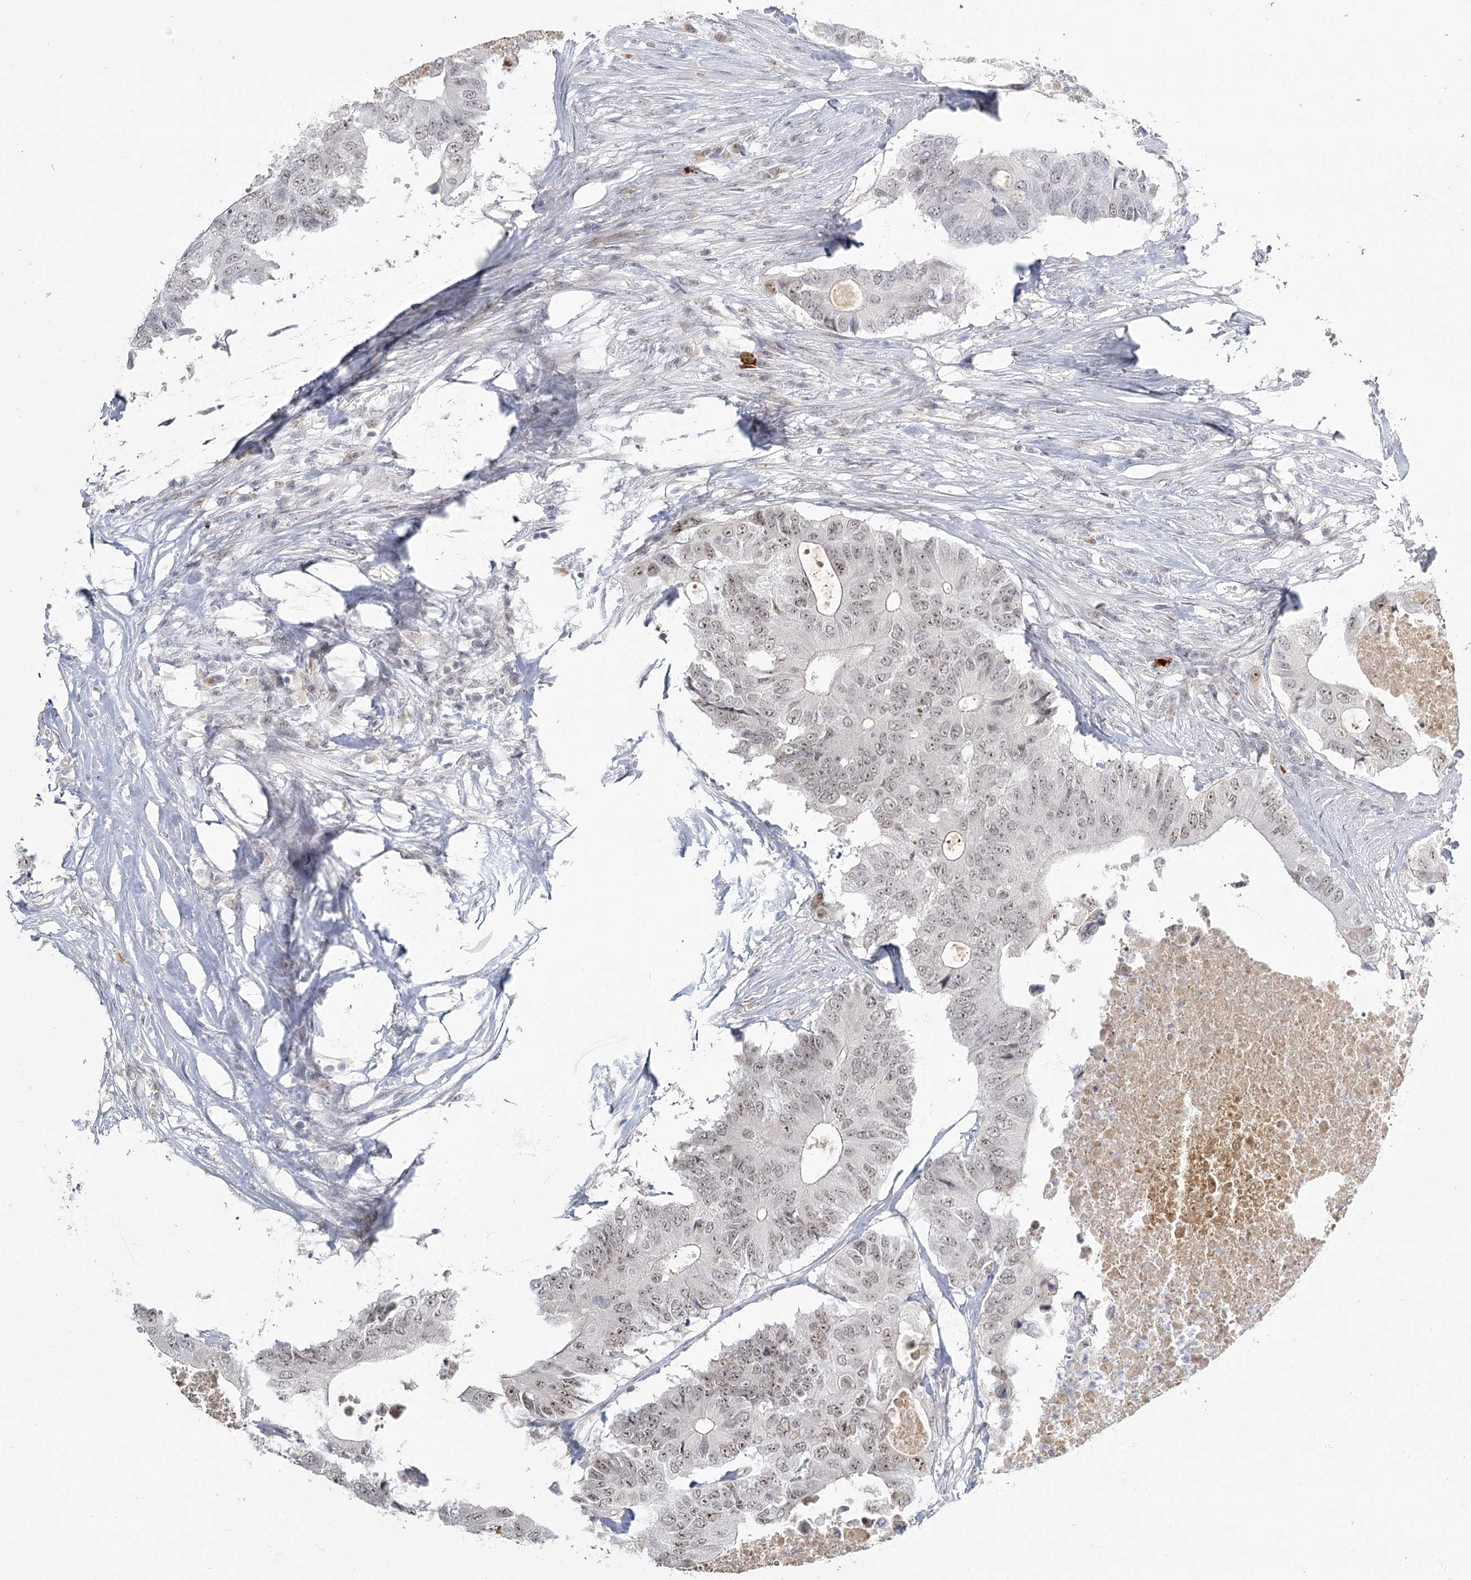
{"staining": {"intensity": "weak", "quantity": ">75%", "location": "nuclear"}, "tissue": "colorectal cancer", "cell_type": "Tumor cells", "image_type": "cancer", "snomed": [{"axis": "morphology", "description": "Adenocarcinoma, NOS"}, {"axis": "topography", "description": "Colon"}], "caption": "There is low levels of weak nuclear staining in tumor cells of colorectal cancer (adenocarcinoma), as demonstrated by immunohistochemical staining (brown color).", "gene": "EXOSC7", "patient": {"sex": "male", "age": 71}}